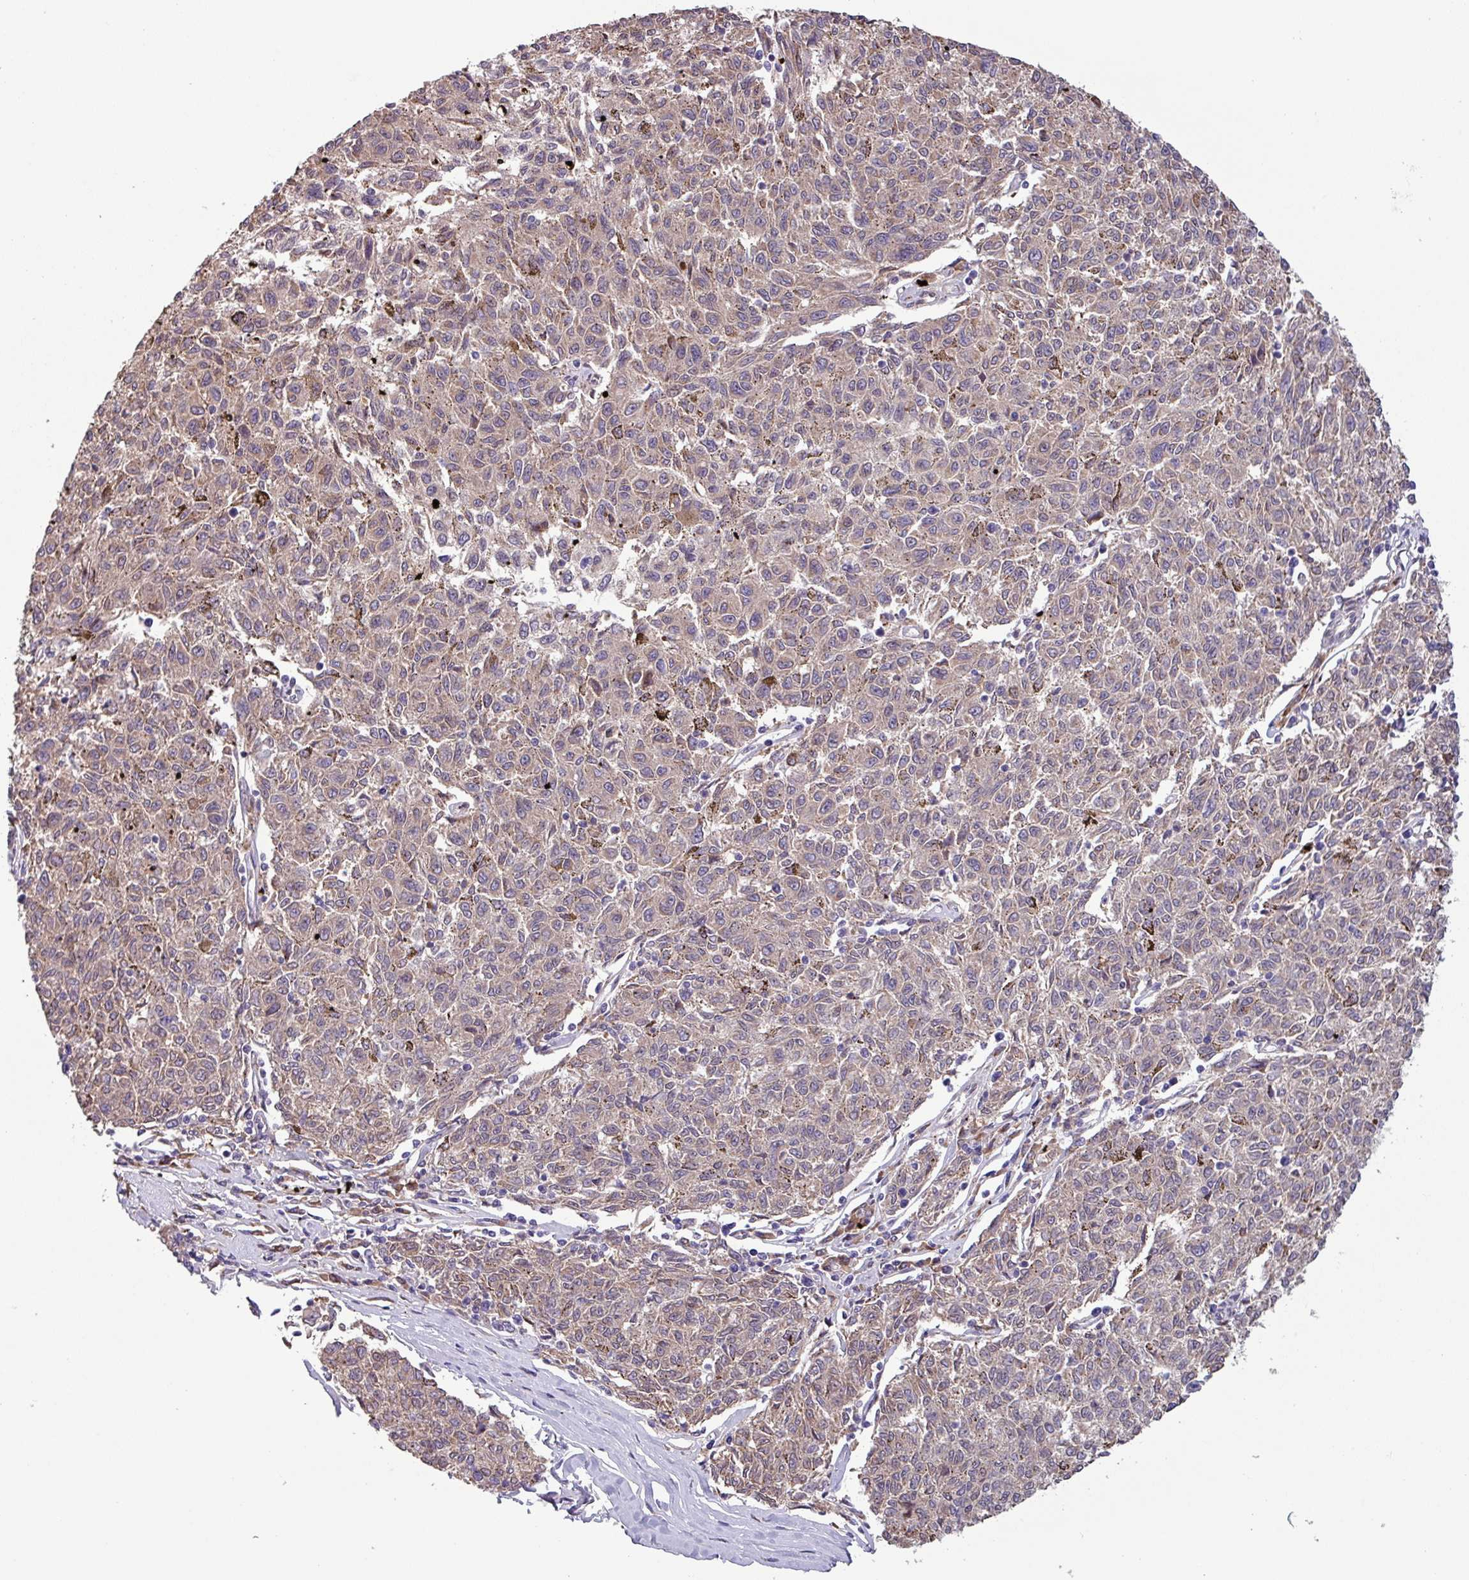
{"staining": {"intensity": "weak", "quantity": ">75%", "location": "cytoplasmic/membranous"}, "tissue": "melanoma", "cell_type": "Tumor cells", "image_type": "cancer", "snomed": [{"axis": "morphology", "description": "Malignant melanoma, NOS"}, {"axis": "topography", "description": "Skin"}], "caption": "Protein expression analysis of melanoma reveals weak cytoplasmic/membranous positivity in approximately >75% of tumor cells. The staining was performed using DAB (3,3'-diaminobenzidine) to visualize the protein expression in brown, while the nuclei were stained in blue with hematoxylin (Magnification: 20x).", "gene": "C20orf27", "patient": {"sex": "female", "age": 72}}